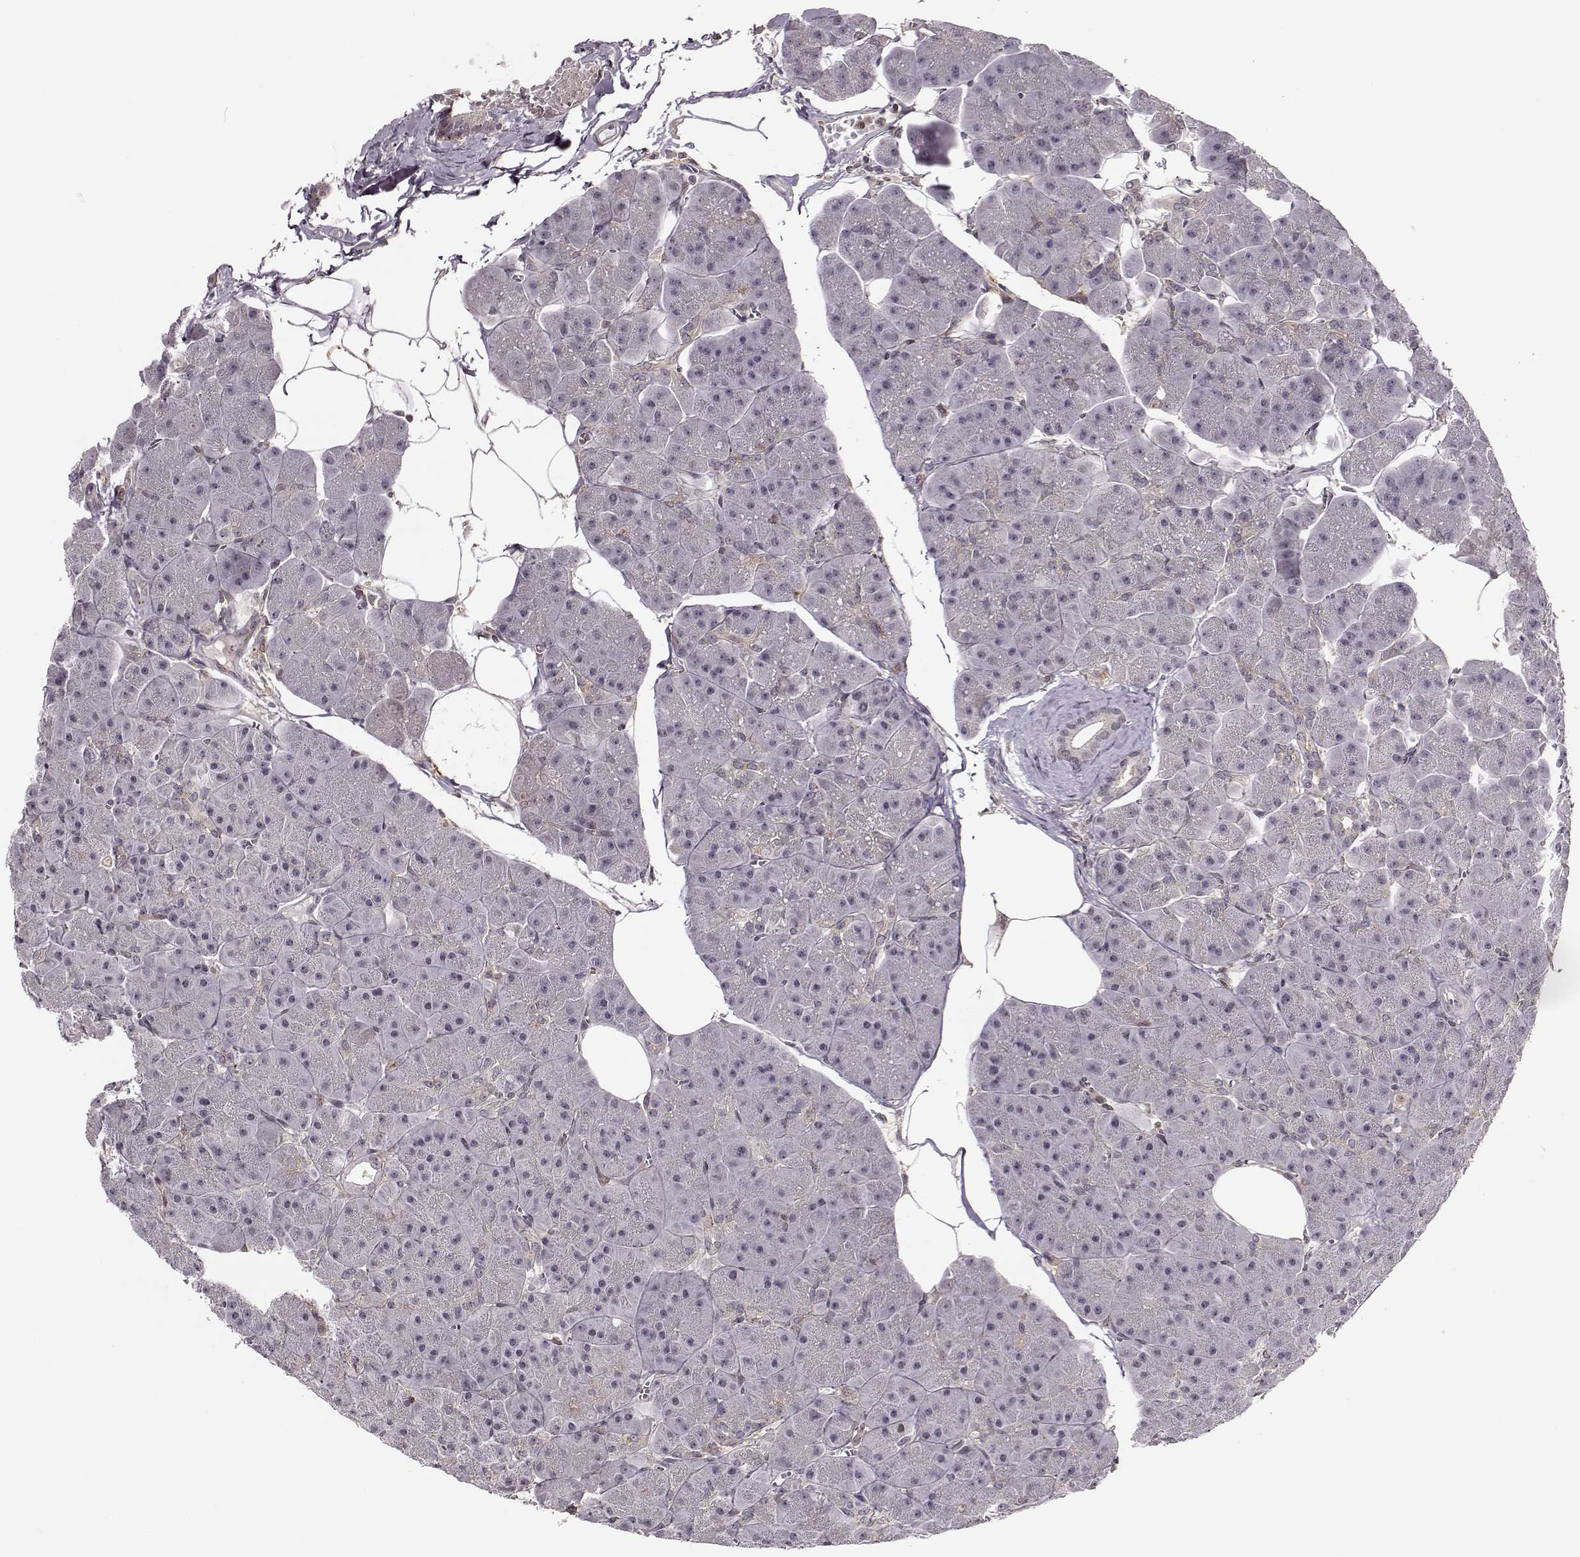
{"staining": {"intensity": "negative", "quantity": "none", "location": "none"}, "tissue": "pancreas", "cell_type": "Exocrine glandular cells", "image_type": "normal", "snomed": [{"axis": "morphology", "description": "Normal tissue, NOS"}, {"axis": "topography", "description": "Adipose tissue"}, {"axis": "topography", "description": "Pancreas"}, {"axis": "topography", "description": "Peripheral nerve tissue"}], "caption": "This image is of unremarkable pancreas stained with IHC to label a protein in brown with the nuclei are counter-stained blue. There is no staining in exocrine glandular cells.", "gene": "MFSD1", "patient": {"sex": "female", "age": 58}}